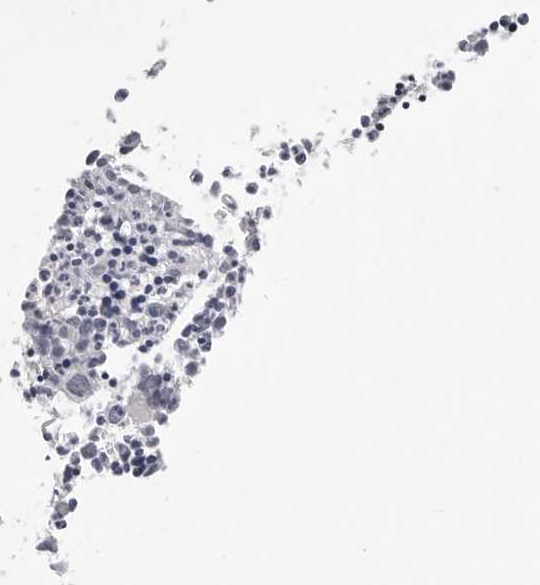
{"staining": {"intensity": "negative", "quantity": "none", "location": "none"}, "tissue": "bone marrow", "cell_type": "Hematopoietic cells", "image_type": "normal", "snomed": [{"axis": "morphology", "description": "Normal tissue, NOS"}, {"axis": "morphology", "description": "Inflammation, NOS"}, {"axis": "topography", "description": "Bone marrow"}], "caption": "Immunohistochemistry of normal human bone marrow displays no positivity in hematopoietic cells.", "gene": "ICAM5", "patient": {"sex": "female", "age": 62}}